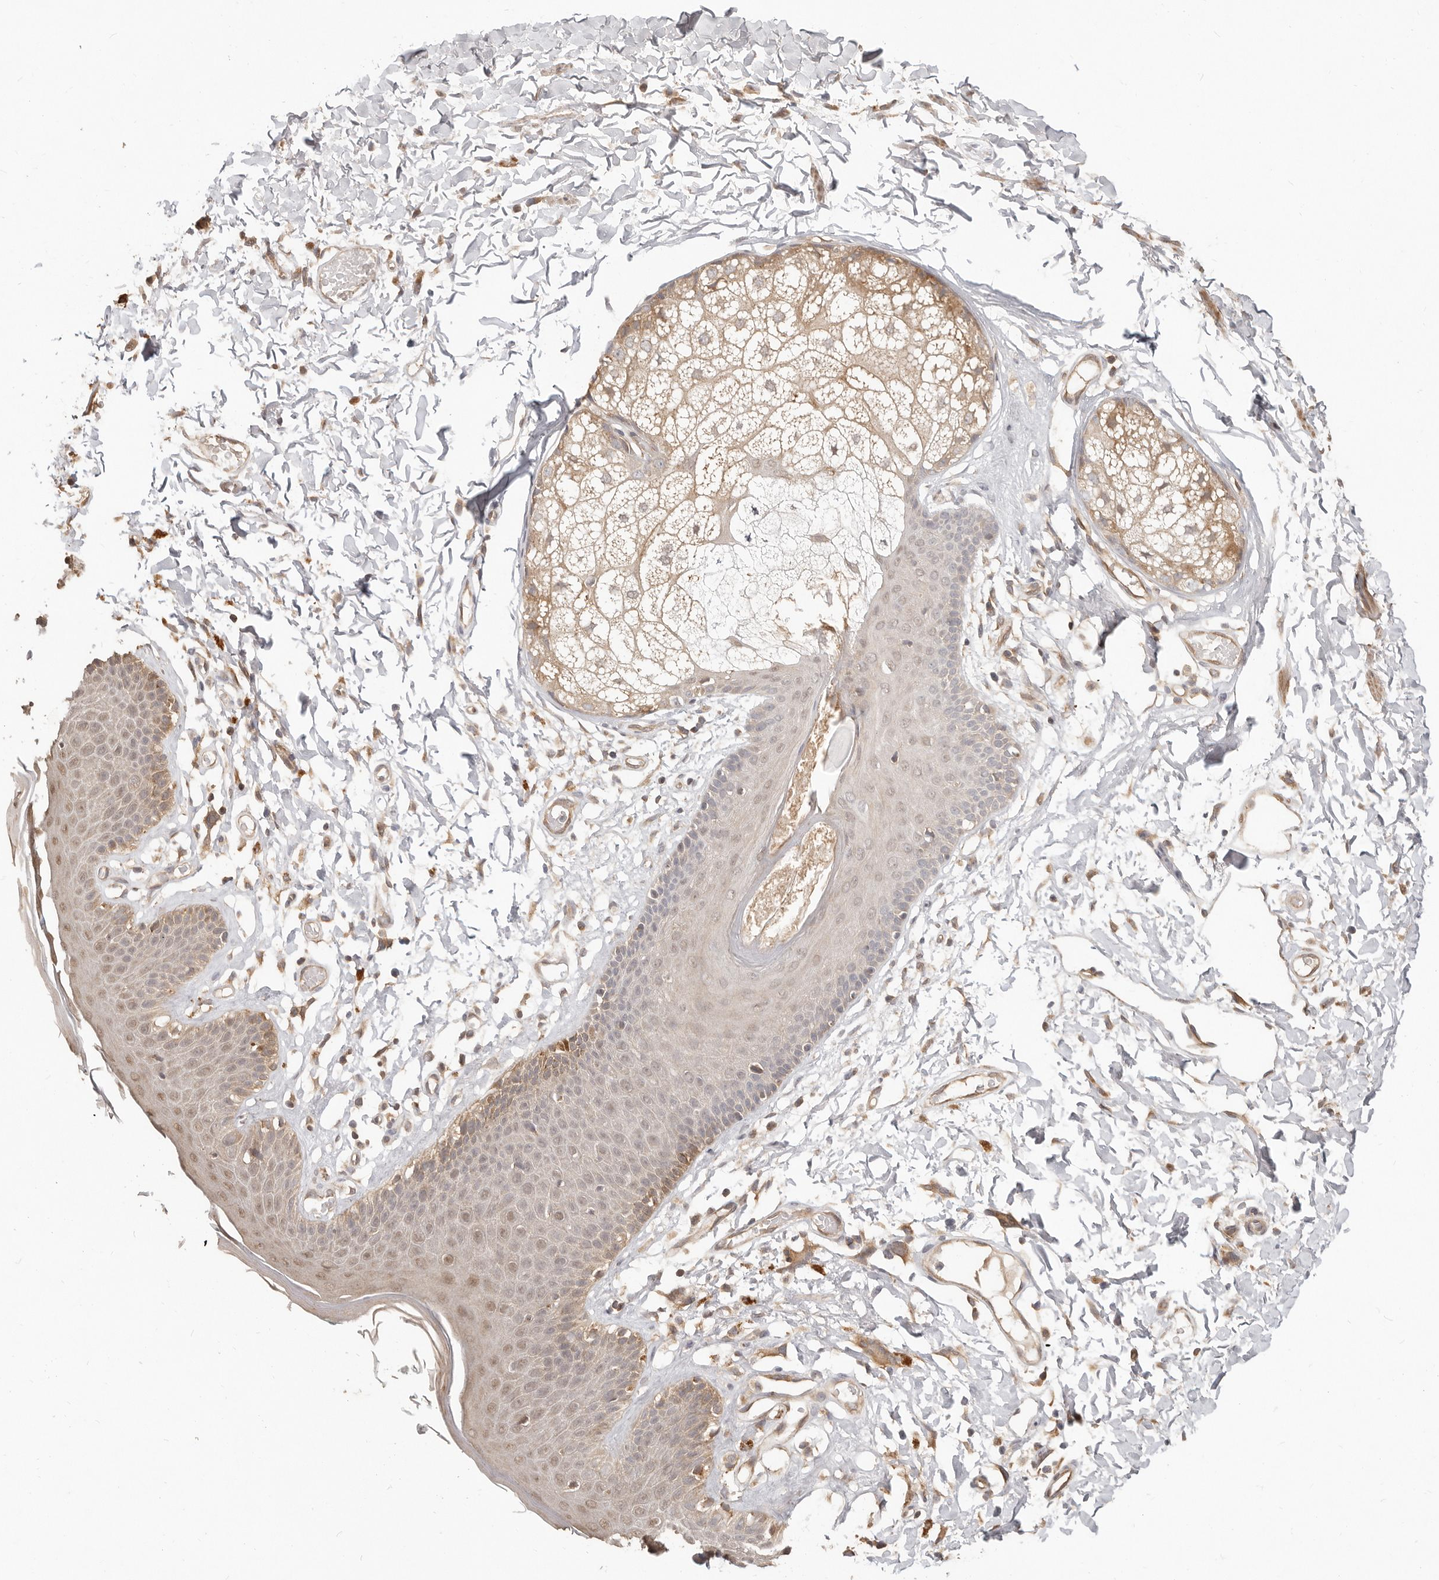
{"staining": {"intensity": "moderate", "quantity": "<25%", "location": "cytoplasmic/membranous,nuclear"}, "tissue": "skin", "cell_type": "Epidermal cells", "image_type": "normal", "snomed": [{"axis": "morphology", "description": "Normal tissue, NOS"}, {"axis": "topography", "description": "Vulva"}], "caption": "Immunohistochemical staining of normal skin displays low levels of moderate cytoplasmic/membranous,nuclear expression in about <25% of epidermal cells. The staining is performed using DAB (3,3'-diaminobenzidine) brown chromogen to label protein expression. The nuclei are counter-stained blue using hematoxylin.", "gene": "MTFR2", "patient": {"sex": "female", "age": 73}}